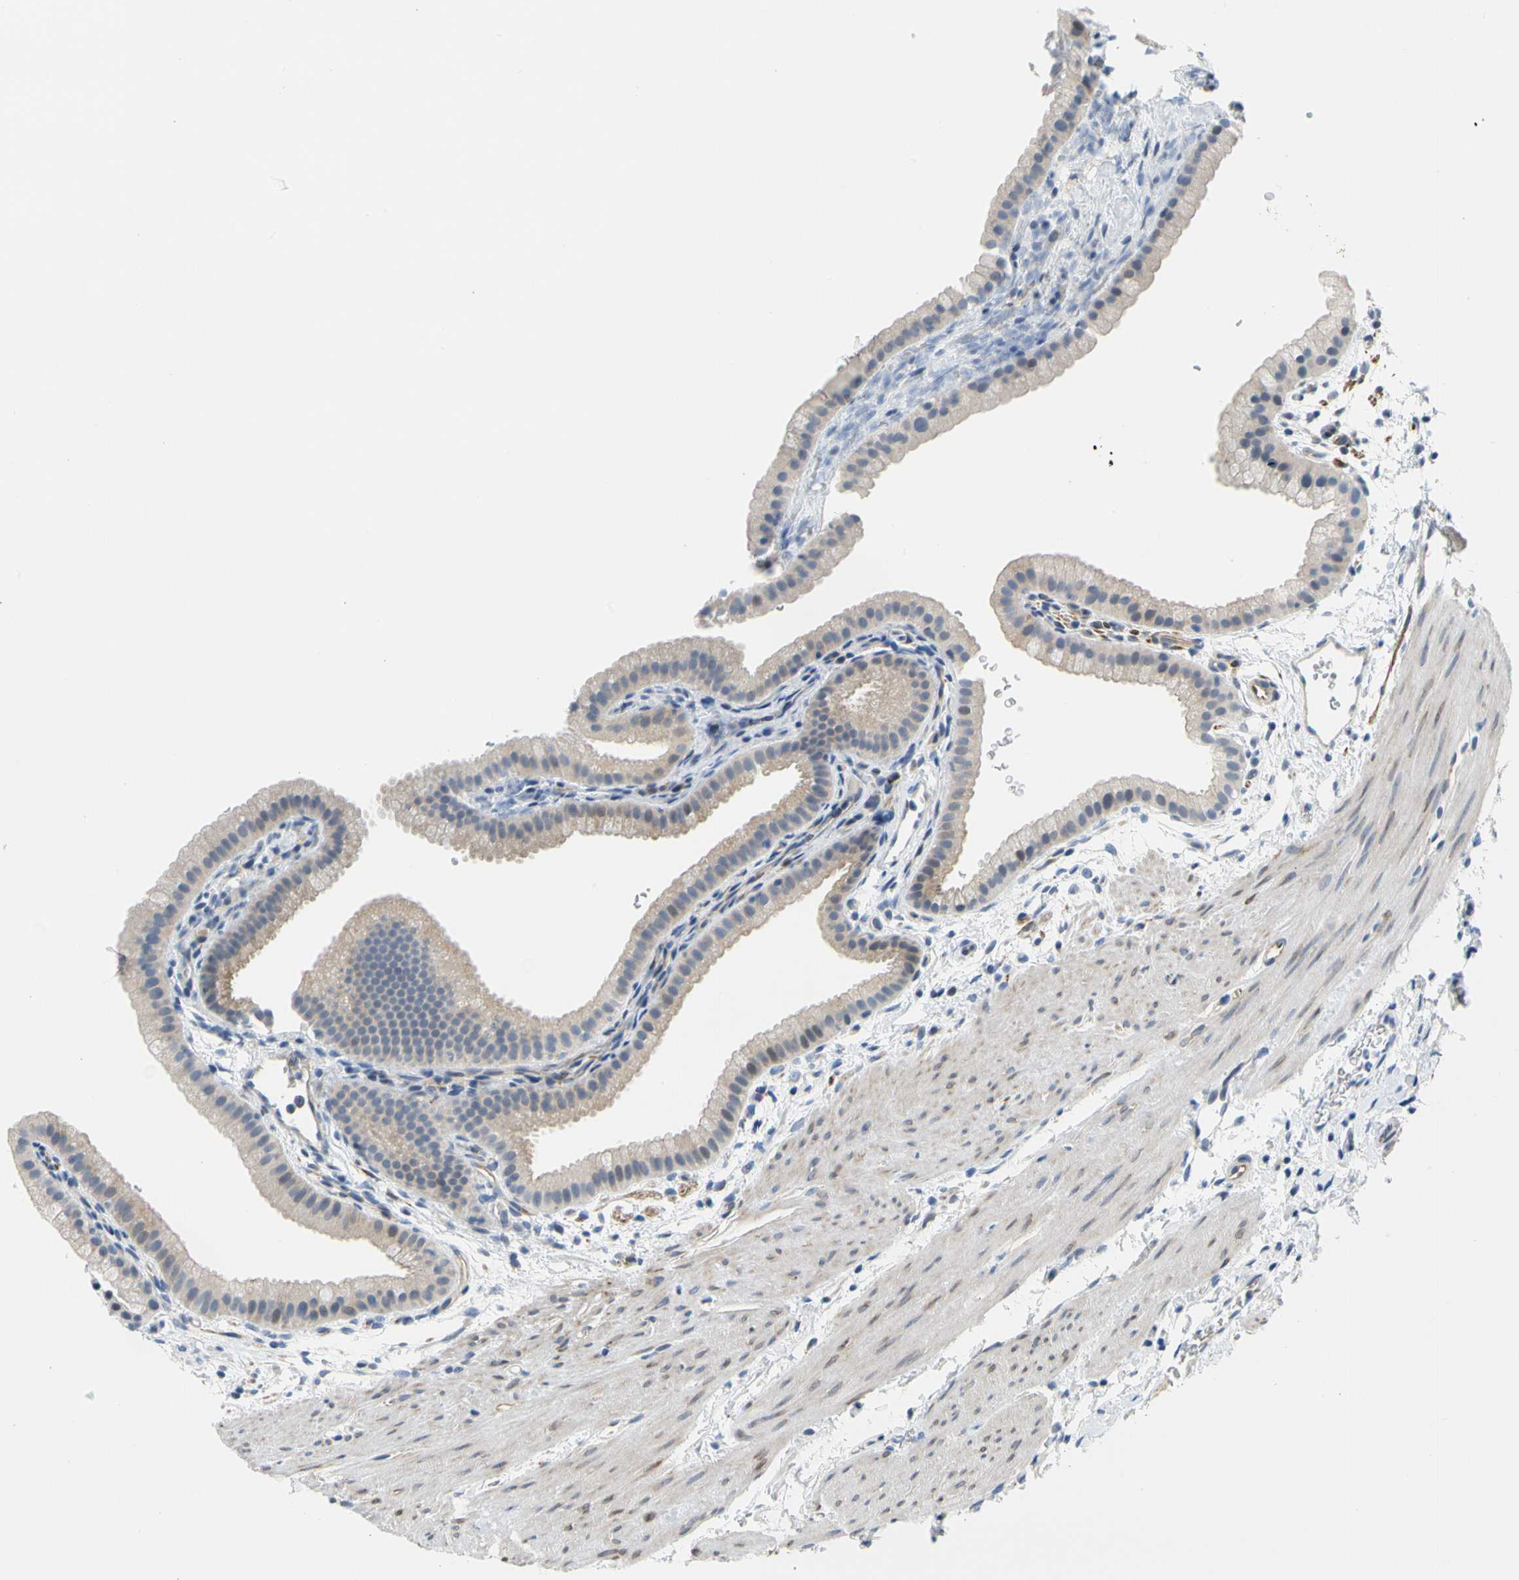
{"staining": {"intensity": "weak", "quantity": "<25%", "location": "cytoplasmic/membranous"}, "tissue": "gallbladder", "cell_type": "Glandular cells", "image_type": "normal", "snomed": [{"axis": "morphology", "description": "Normal tissue, NOS"}, {"axis": "topography", "description": "Gallbladder"}], "caption": "Glandular cells are negative for protein expression in benign human gallbladder. (Immunohistochemistry, brightfield microscopy, high magnification).", "gene": "ZNF236", "patient": {"sex": "female", "age": 64}}